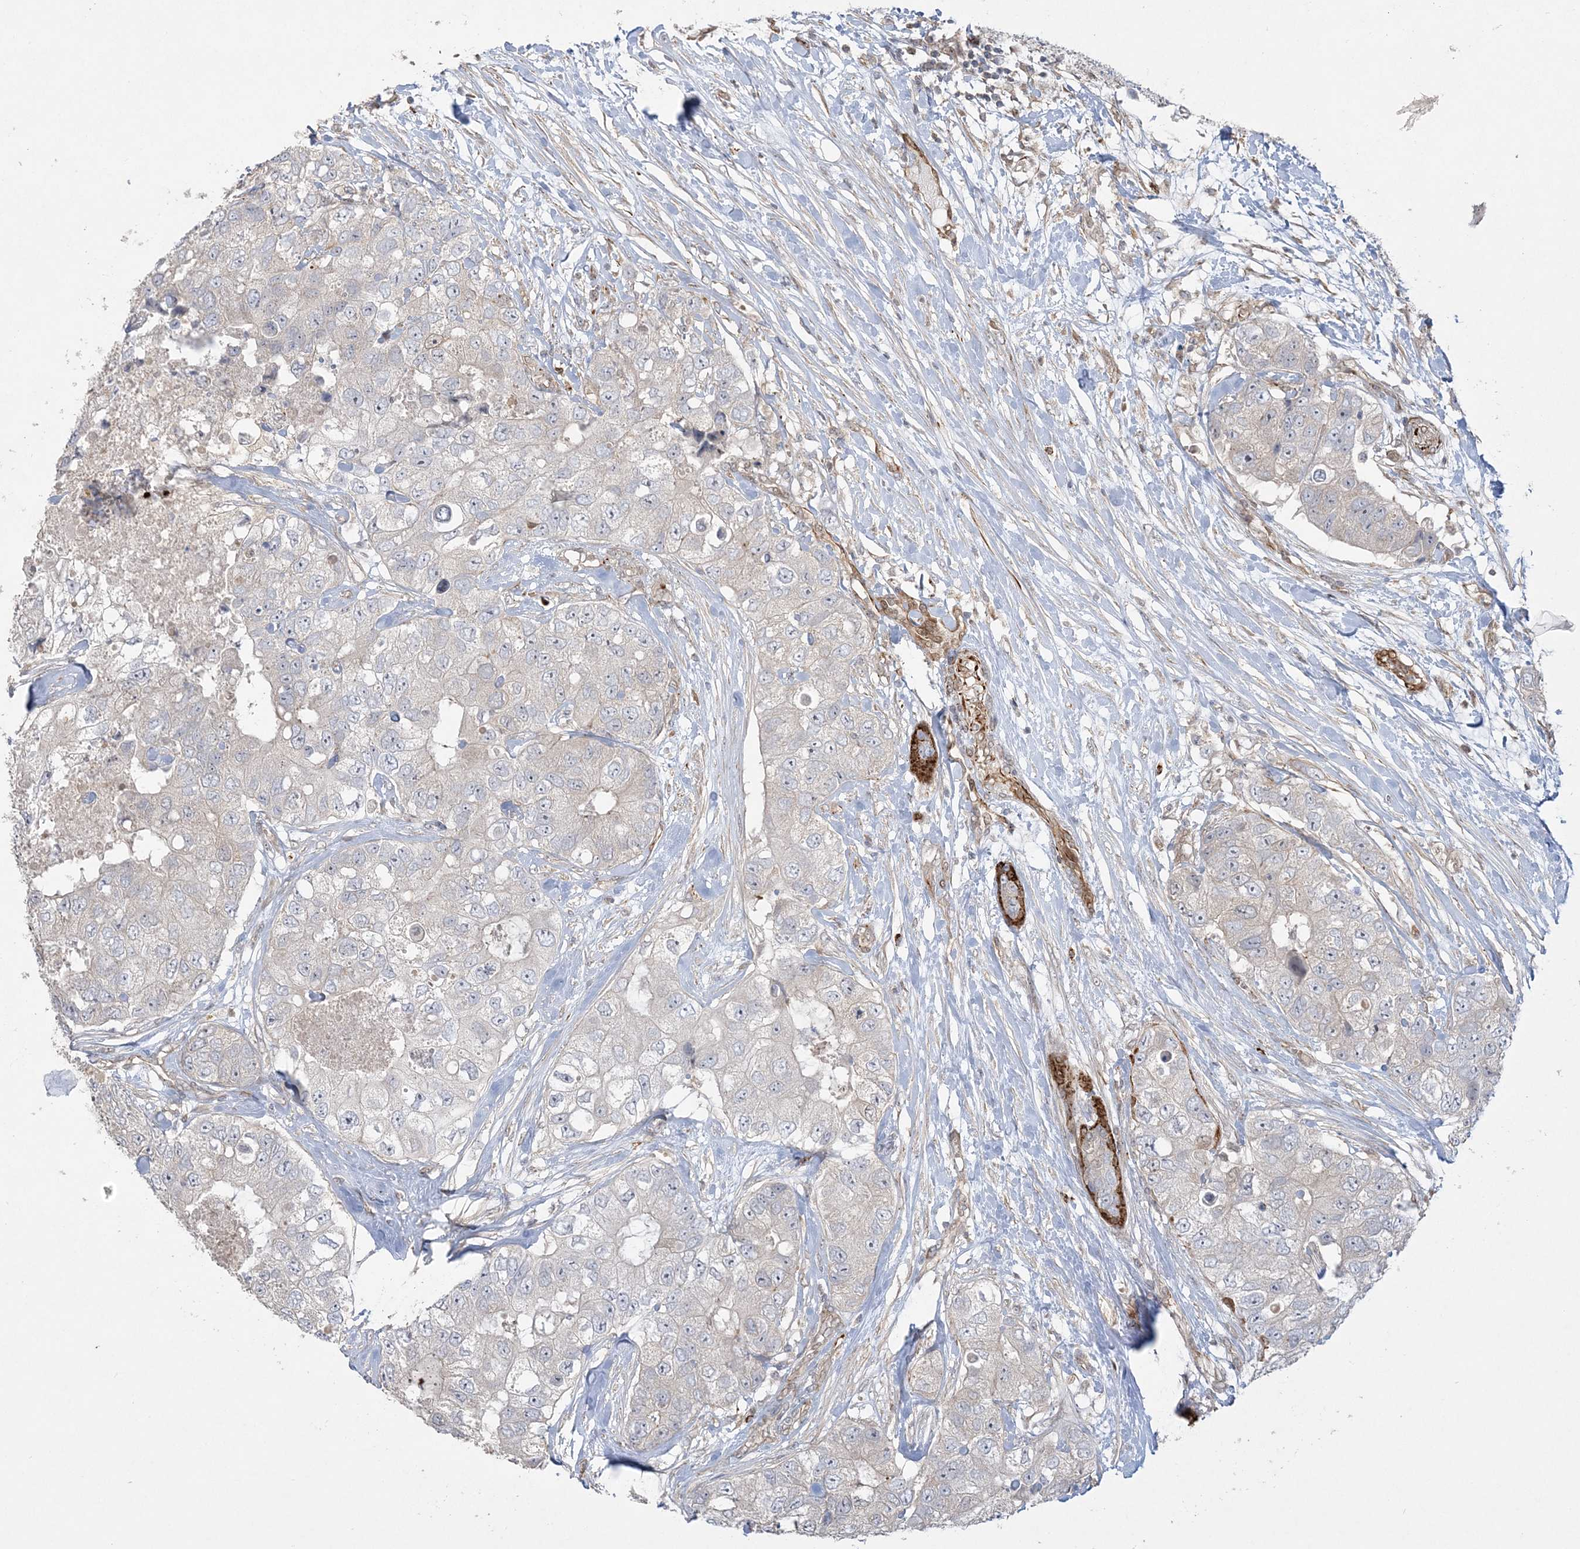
{"staining": {"intensity": "negative", "quantity": "none", "location": "none"}, "tissue": "breast cancer", "cell_type": "Tumor cells", "image_type": "cancer", "snomed": [{"axis": "morphology", "description": "Duct carcinoma"}, {"axis": "topography", "description": "Breast"}], "caption": "A micrograph of infiltrating ductal carcinoma (breast) stained for a protein reveals no brown staining in tumor cells. (DAB immunohistochemistry (IHC) visualized using brightfield microscopy, high magnification).", "gene": "INPP1", "patient": {"sex": "female", "age": 62}}